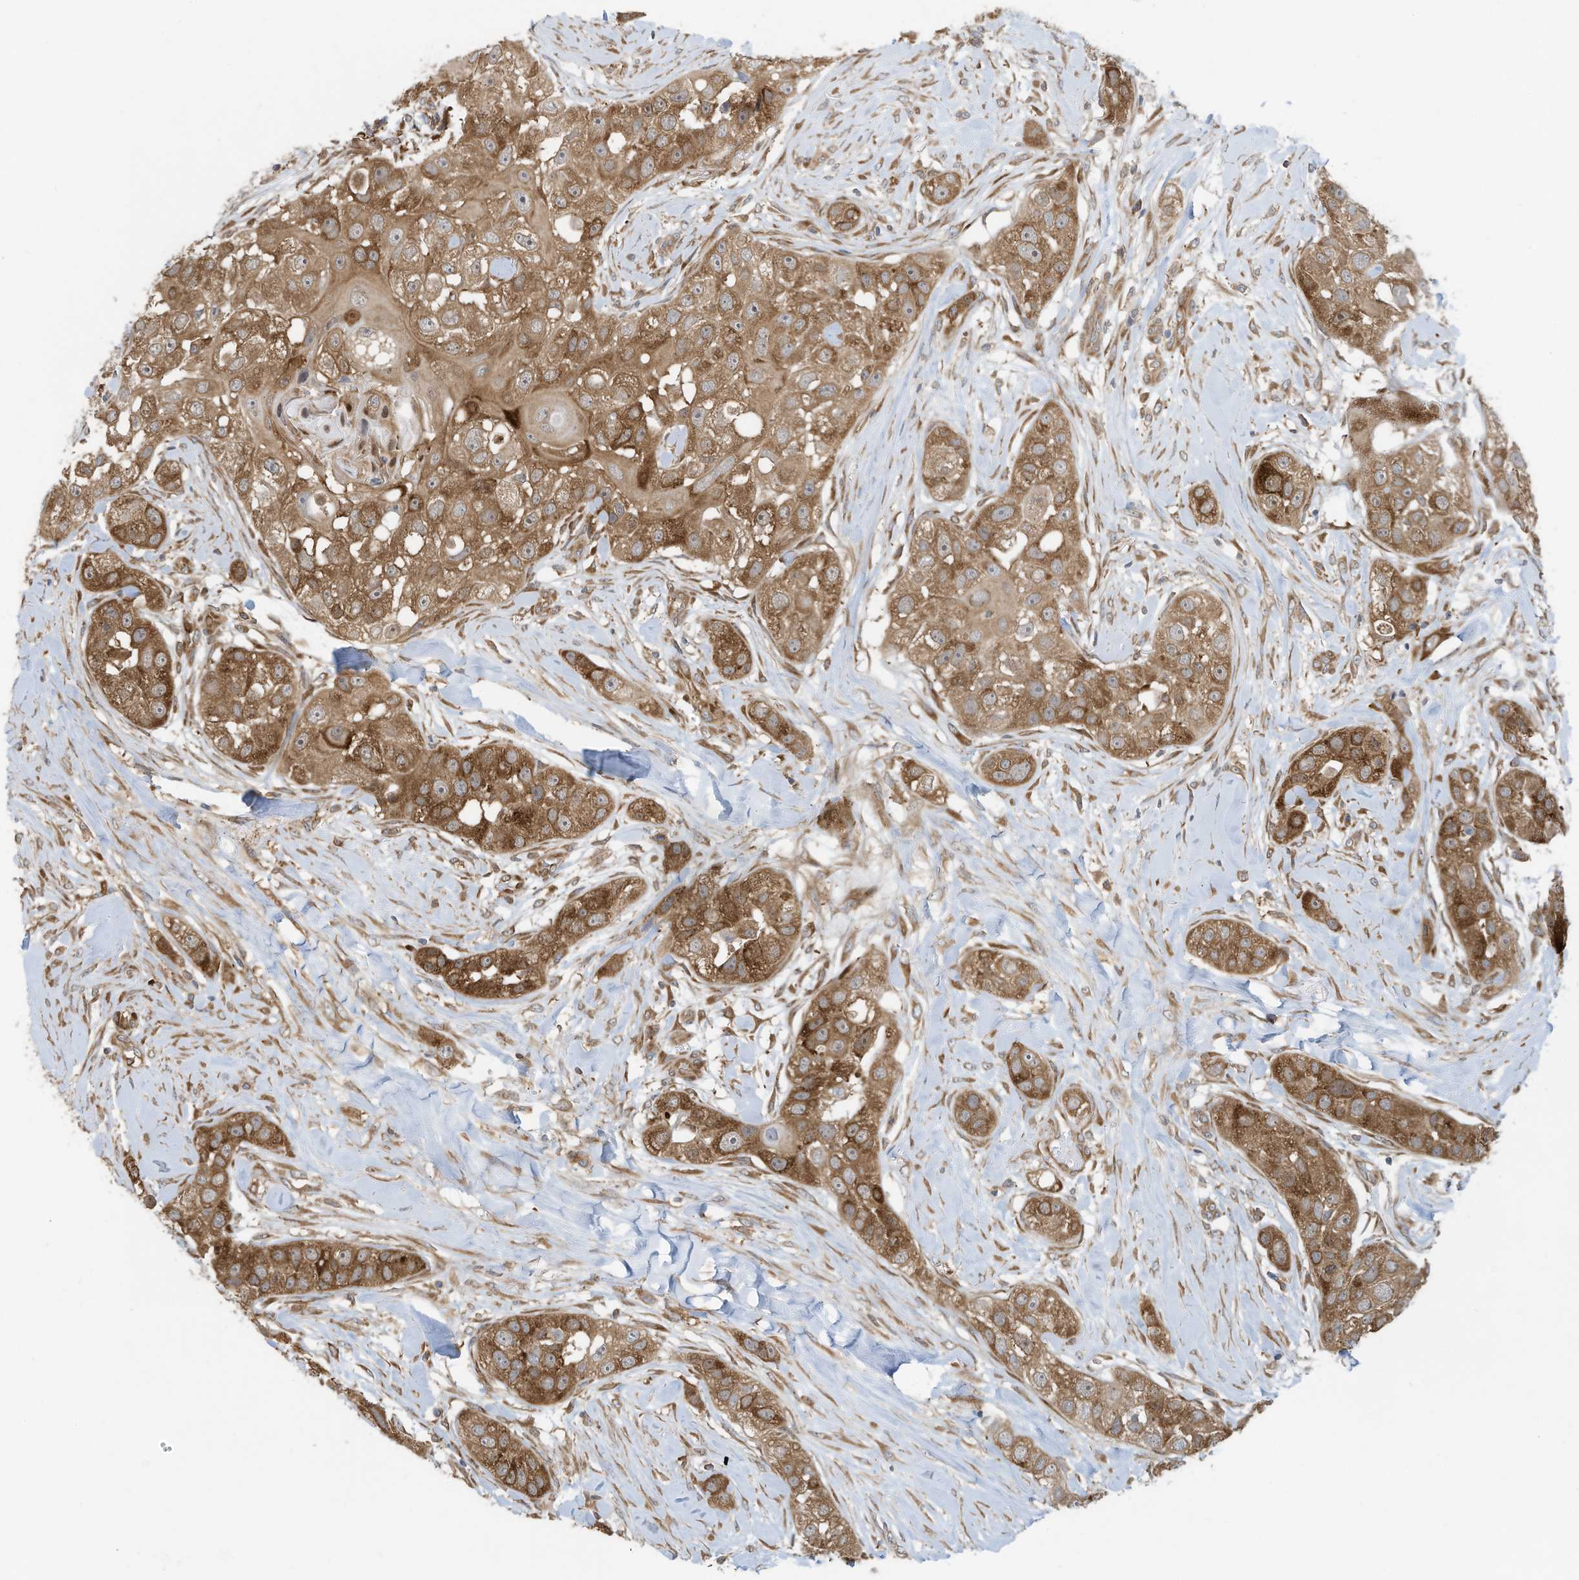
{"staining": {"intensity": "moderate", "quantity": ">75%", "location": "cytoplasmic/membranous"}, "tissue": "head and neck cancer", "cell_type": "Tumor cells", "image_type": "cancer", "snomed": [{"axis": "morphology", "description": "Normal tissue, NOS"}, {"axis": "morphology", "description": "Squamous cell carcinoma, NOS"}, {"axis": "topography", "description": "Skeletal muscle"}, {"axis": "topography", "description": "Head-Neck"}], "caption": "The photomicrograph reveals a brown stain indicating the presence of a protein in the cytoplasmic/membranous of tumor cells in head and neck squamous cell carcinoma.", "gene": "USE1", "patient": {"sex": "male", "age": 51}}